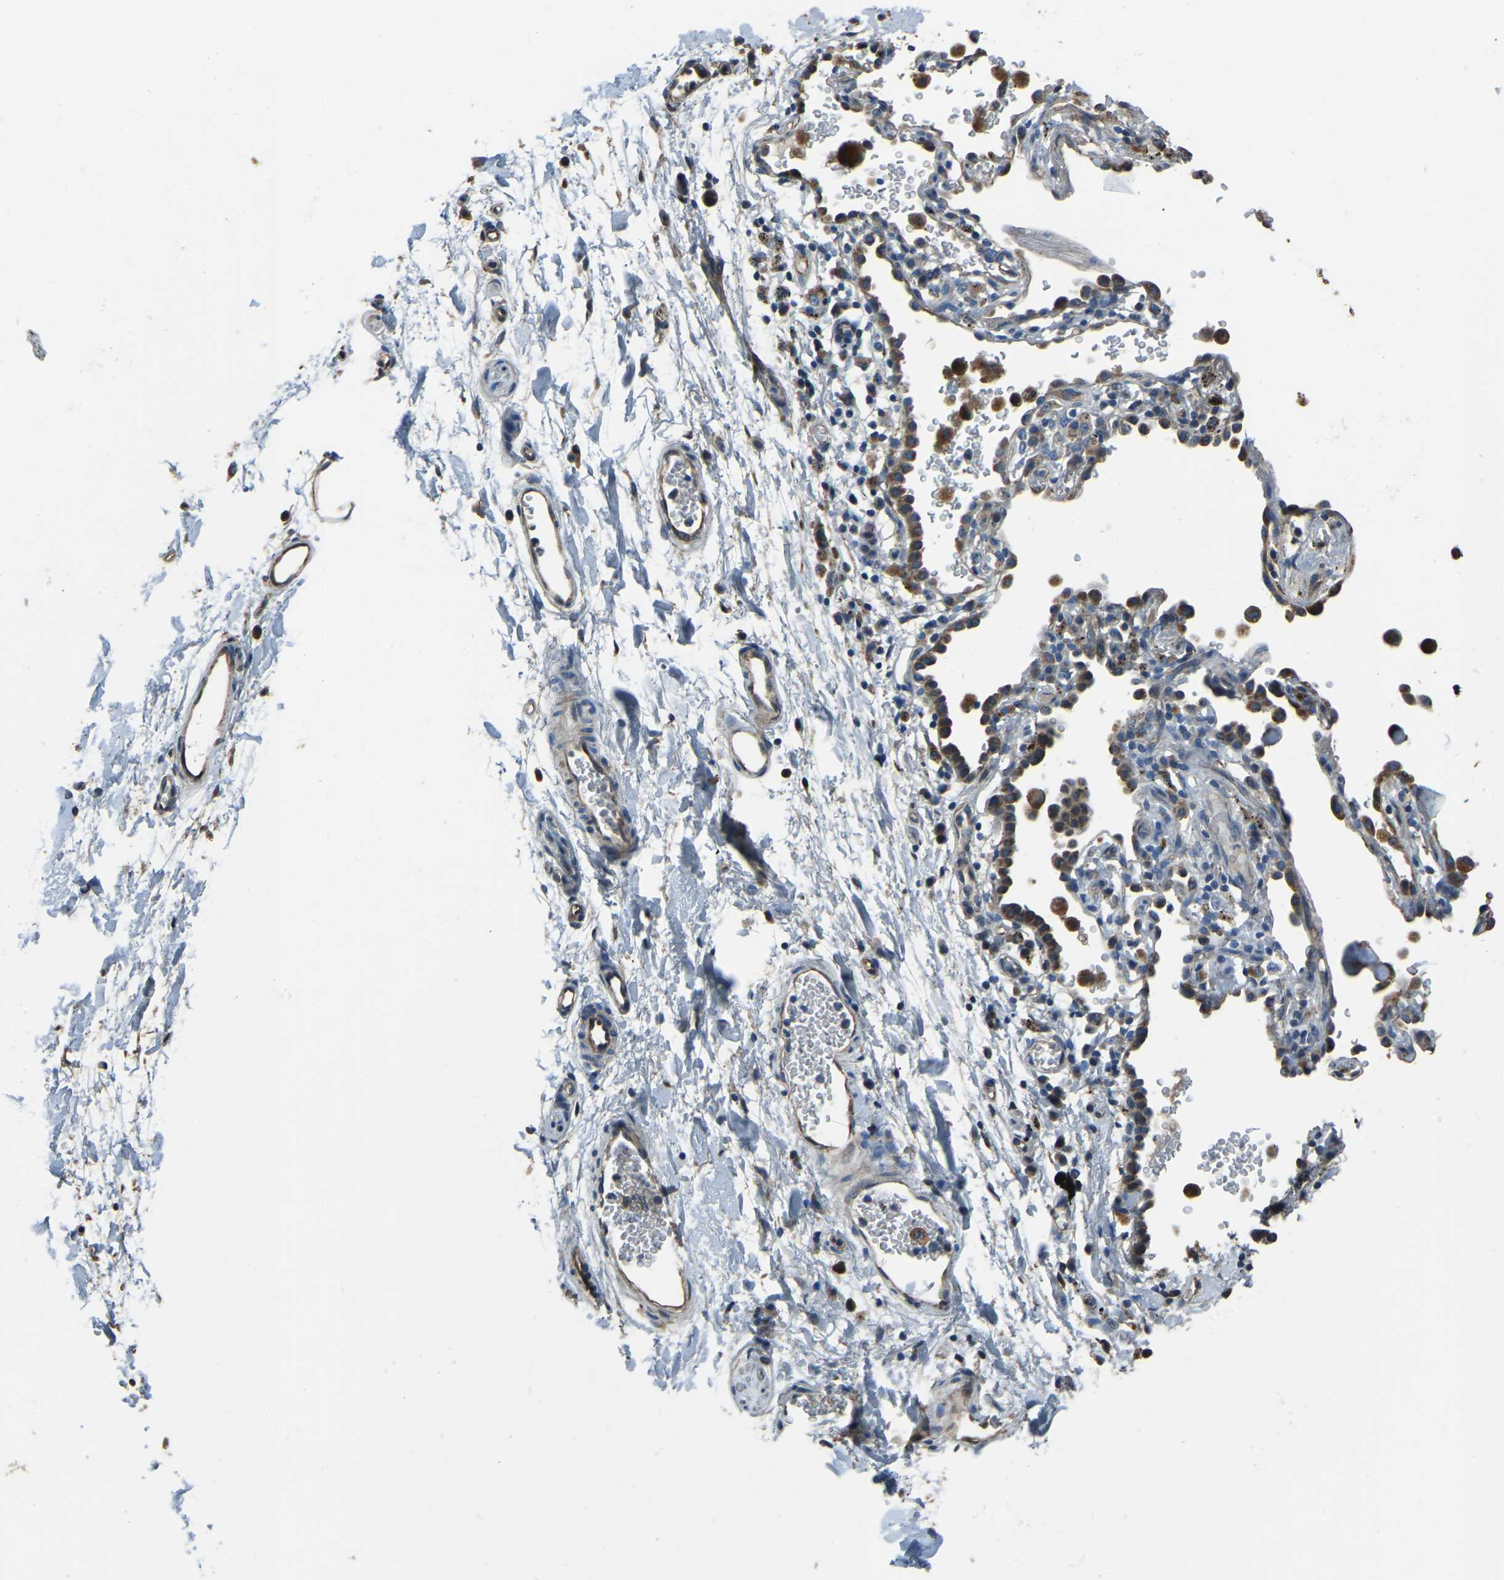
{"staining": {"intensity": "weak", "quantity": "25%-75%", "location": "cytoplasmic/membranous"}, "tissue": "adipose tissue", "cell_type": "Adipocytes", "image_type": "normal", "snomed": [{"axis": "morphology", "description": "Normal tissue, NOS"}, {"axis": "topography", "description": "Cartilage tissue"}, {"axis": "topography", "description": "Bronchus"}], "caption": "An image of human adipose tissue stained for a protein demonstrates weak cytoplasmic/membranous brown staining in adipocytes.", "gene": "COL3A1", "patient": {"sex": "female", "age": 53}}